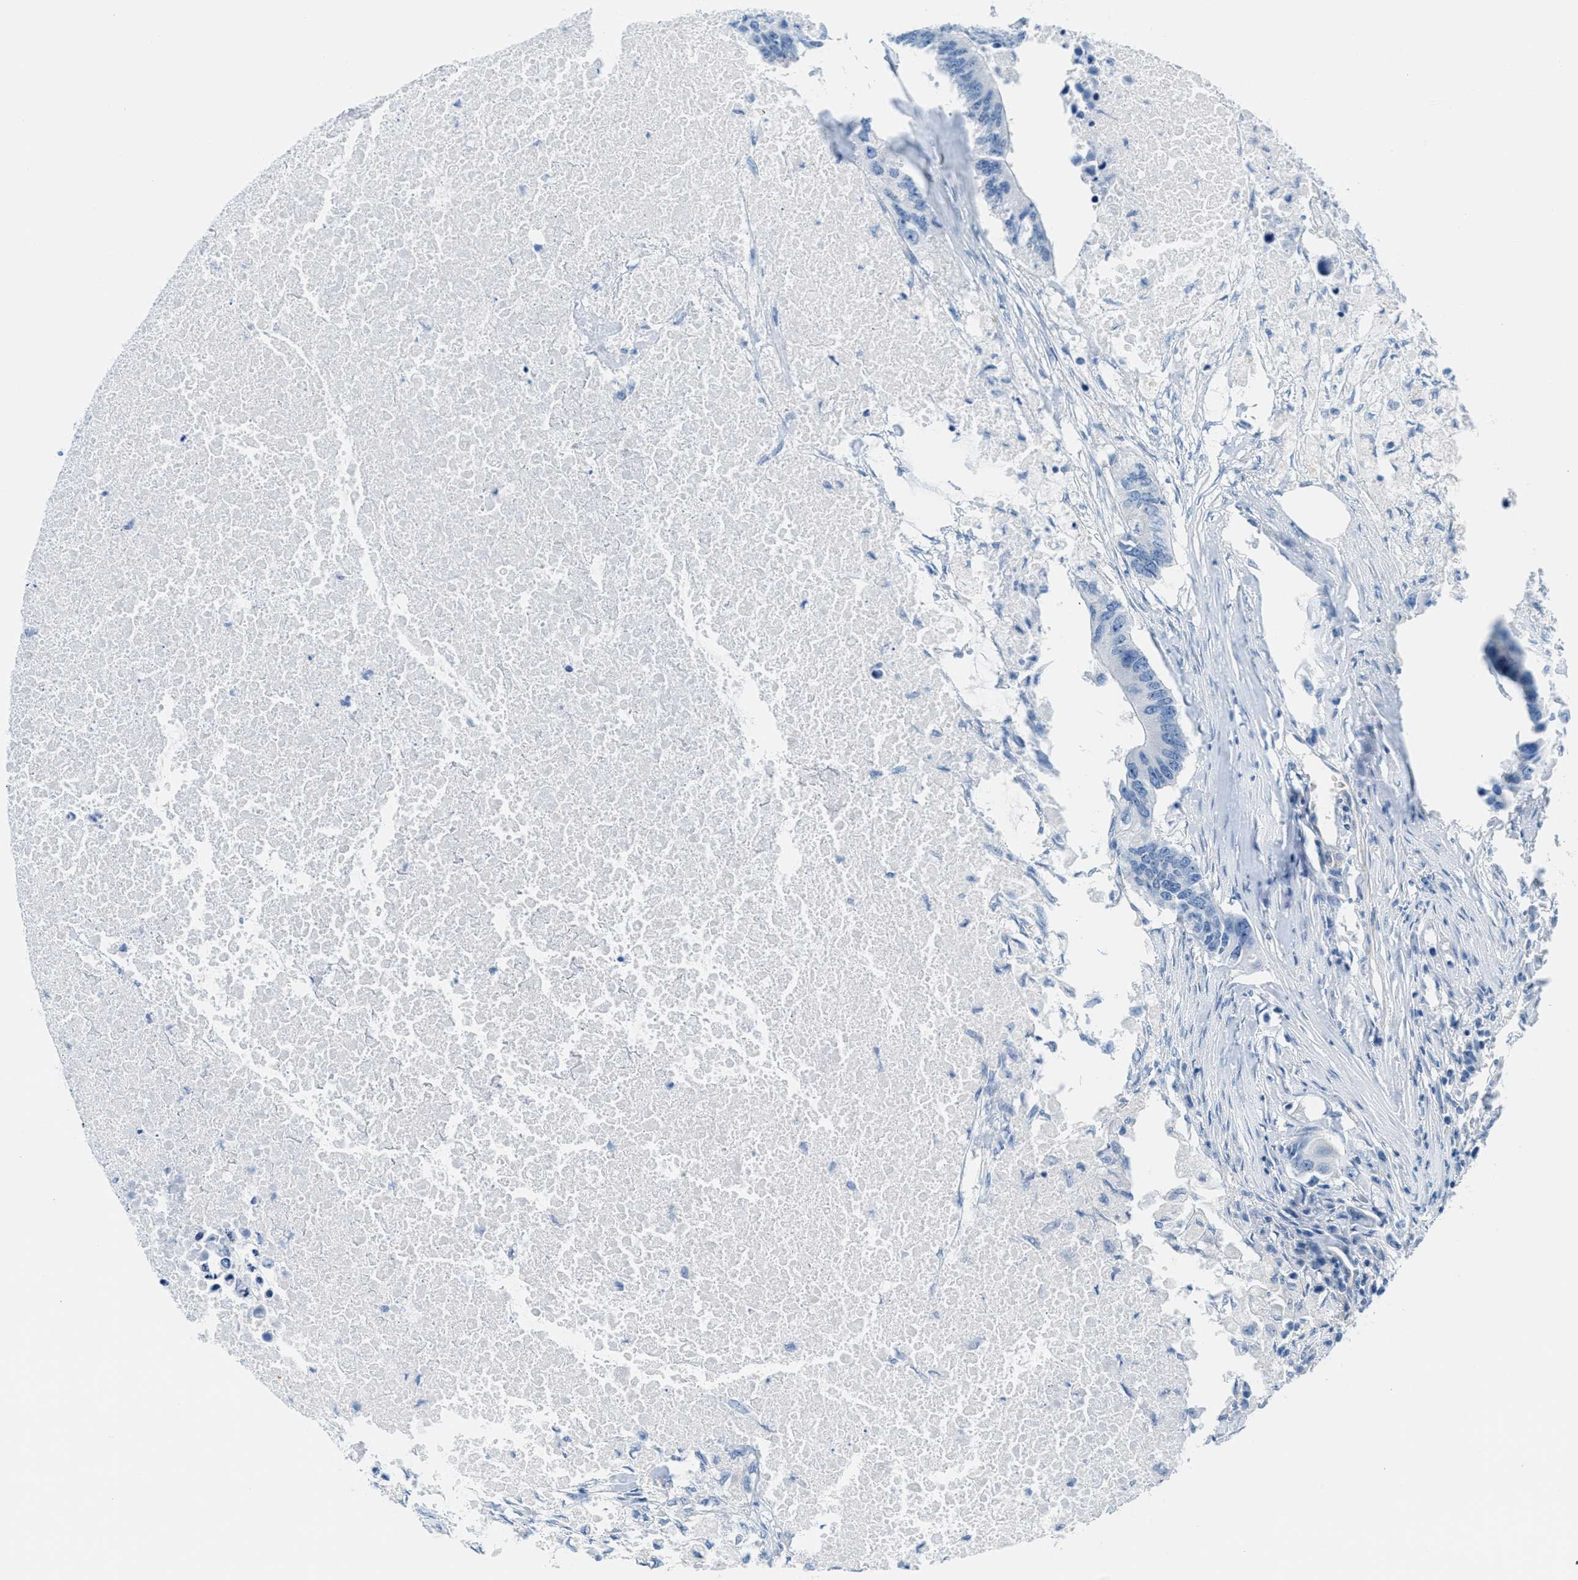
{"staining": {"intensity": "negative", "quantity": "none", "location": "none"}, "tissue": "colorectal cancer", "cell_type": "Tumor cells", "image_type": "cancer", "snomed": [{"axis": "morphology", "description": "Adenocarcinoma, NOS"}, {"axis": "topography", "description": "Colon"}], "caption": "IHC photomicrograph of neoplastic tissue: human colorectal cancer (adenocarcinoma) stained with DAB (3,3'-diaminobenzidine) exhibits no significant protein expression in tumor cells.", "gene": "MAPRE2", "patient": {"sex": "male", "age": 71}}